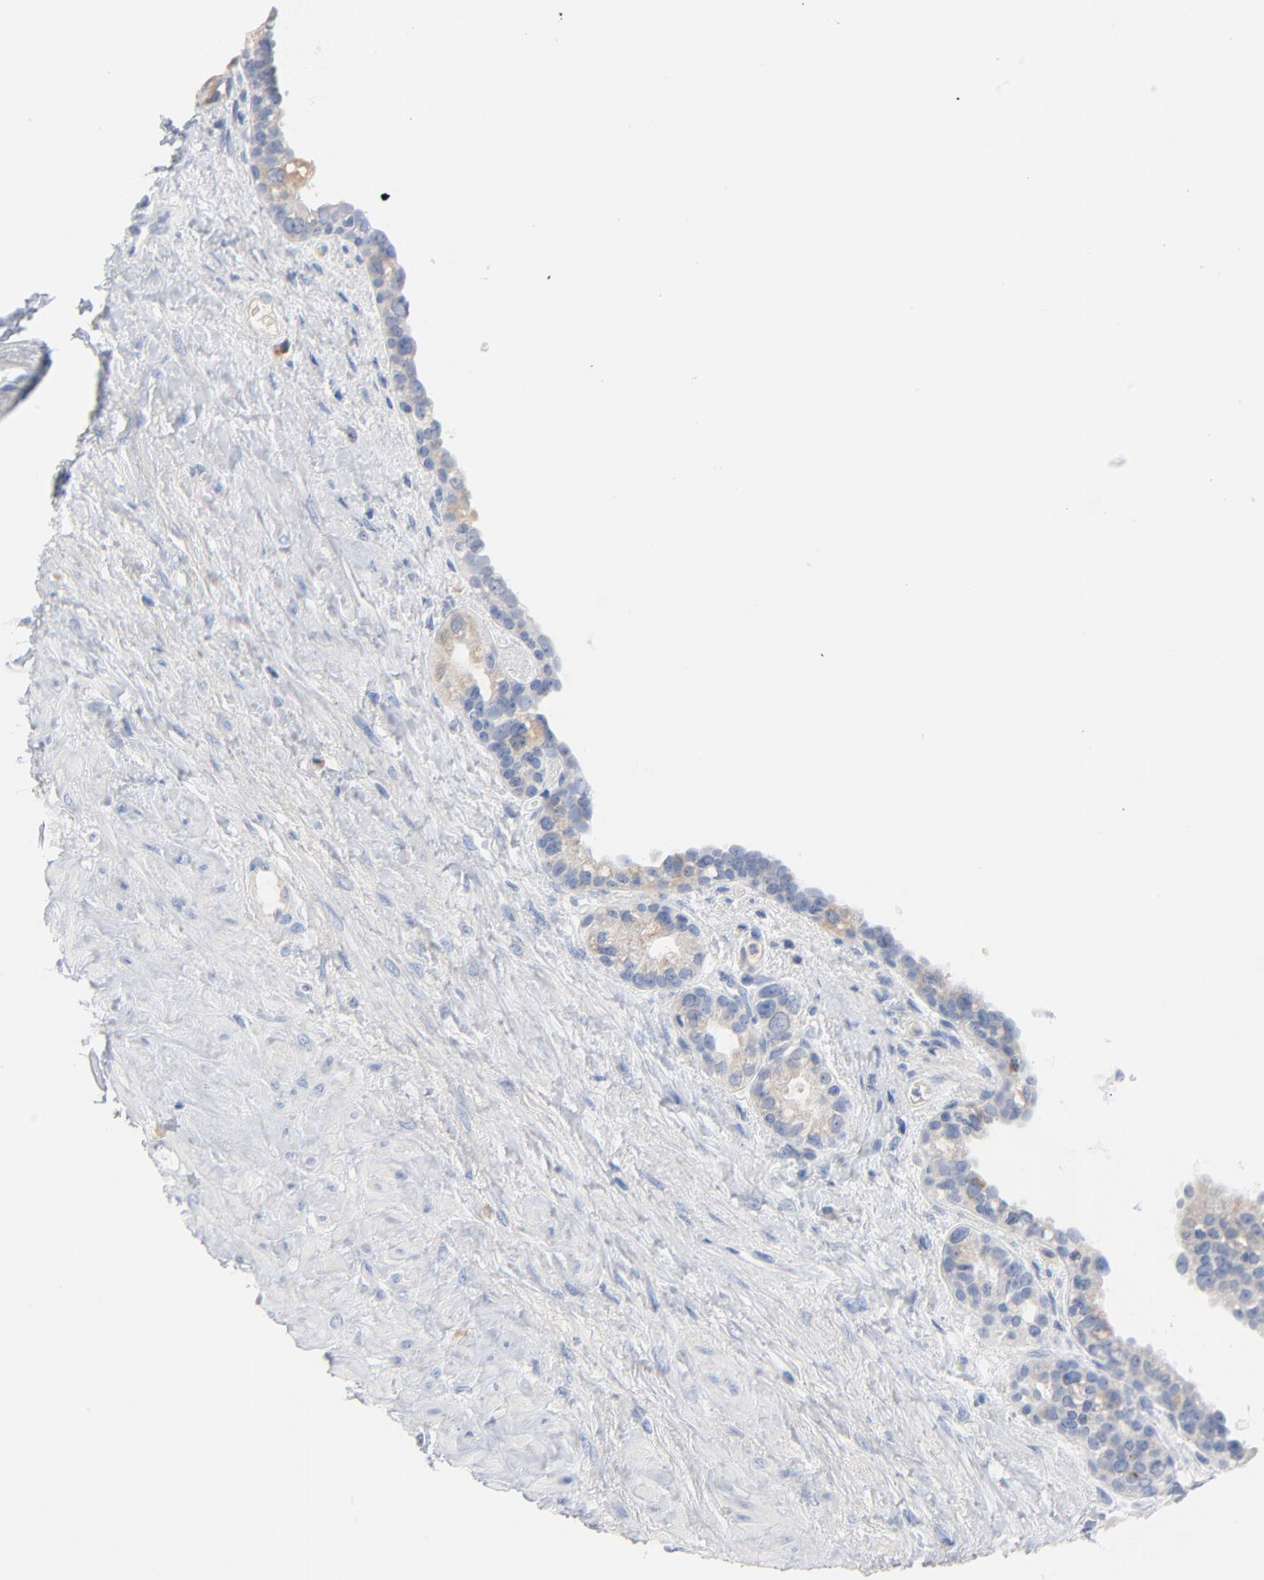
{"staining": {"intensity": "negative", "quantity": "none", "location": "none"}, "tissue": "seminal vesicle", "cell_type": "Glandular cells", "image_type": "normal", "snomed": [{"axis": "morphology", "description": "Normal tissue, NOS"}, {"axis": "topography", "description": "Seminal veicle"}], "caption": "This is an immunohistochemistry (IHC) histopathology image of benign seminal vesicle. There is no positivity in glandular cells.", "gene": "GZMB", "patient": {"sex": "male", "age": 61}}